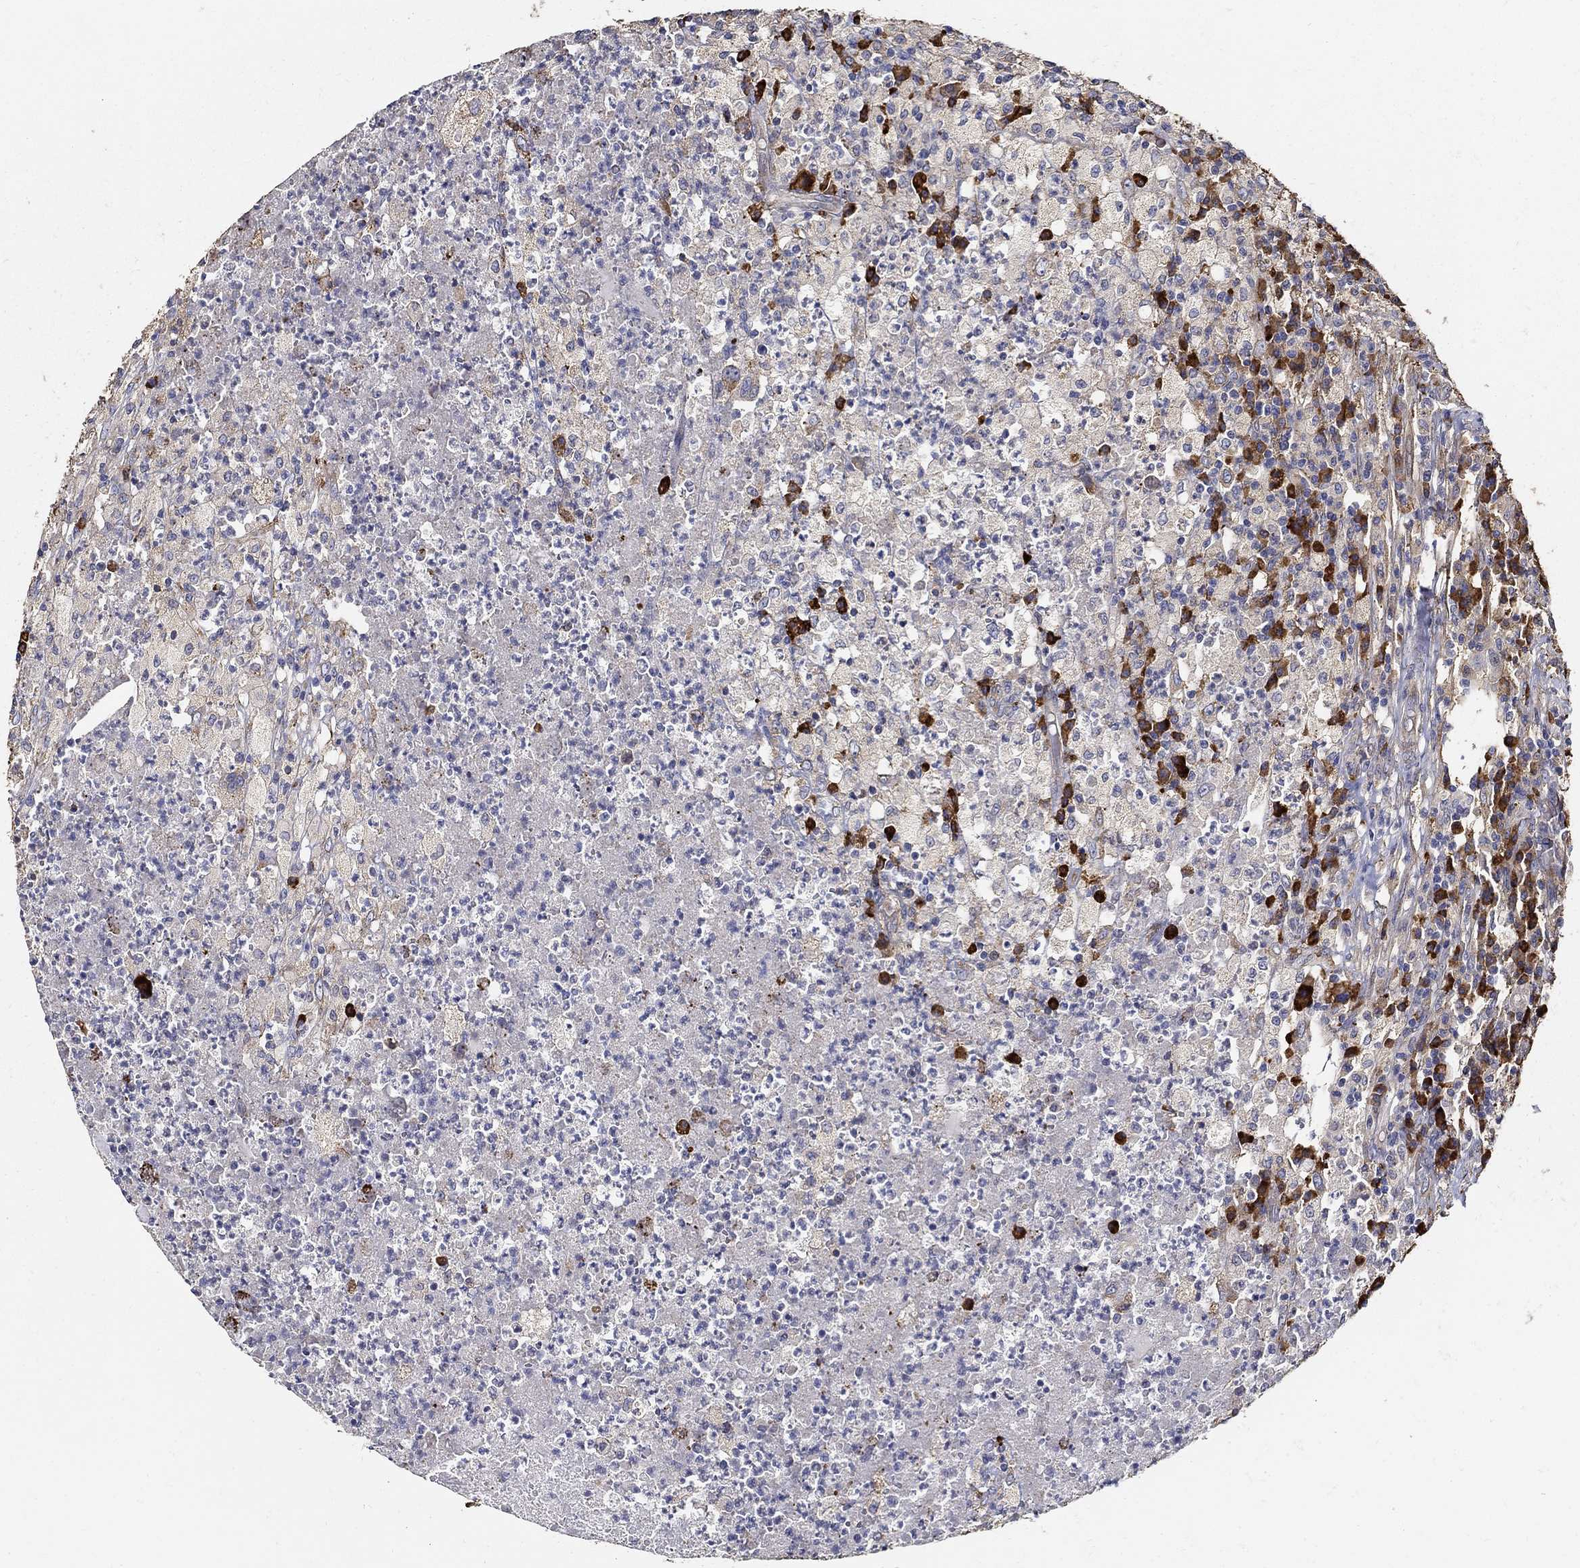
{"staining": {"intensity": "negative", "quantity": "none", "location": "none"}, "tissue": "testis cancer", "cell_type": "Tumor cells", "image_type": "cancer", "snomed": [{"axis": "morphology", "description": "Necrosis, NOS"}, {"axis": "morphology", "description": "Carcinoma, Embryonal, NOS"}, {"axis": "topography", "description": "Testis"}], "caption": "IHC image of human embryonal carcinoma (testis) stained for a protein (brown), which displays no staining in tumor cells. Brightfield microscopy of immunohistochemistry (IHC) stained with DAB (brown) and hematoxylin (blue), captured at high magnification.", "gene": "EMILIN3", "patient": {"sex": "male", "age": 19}}